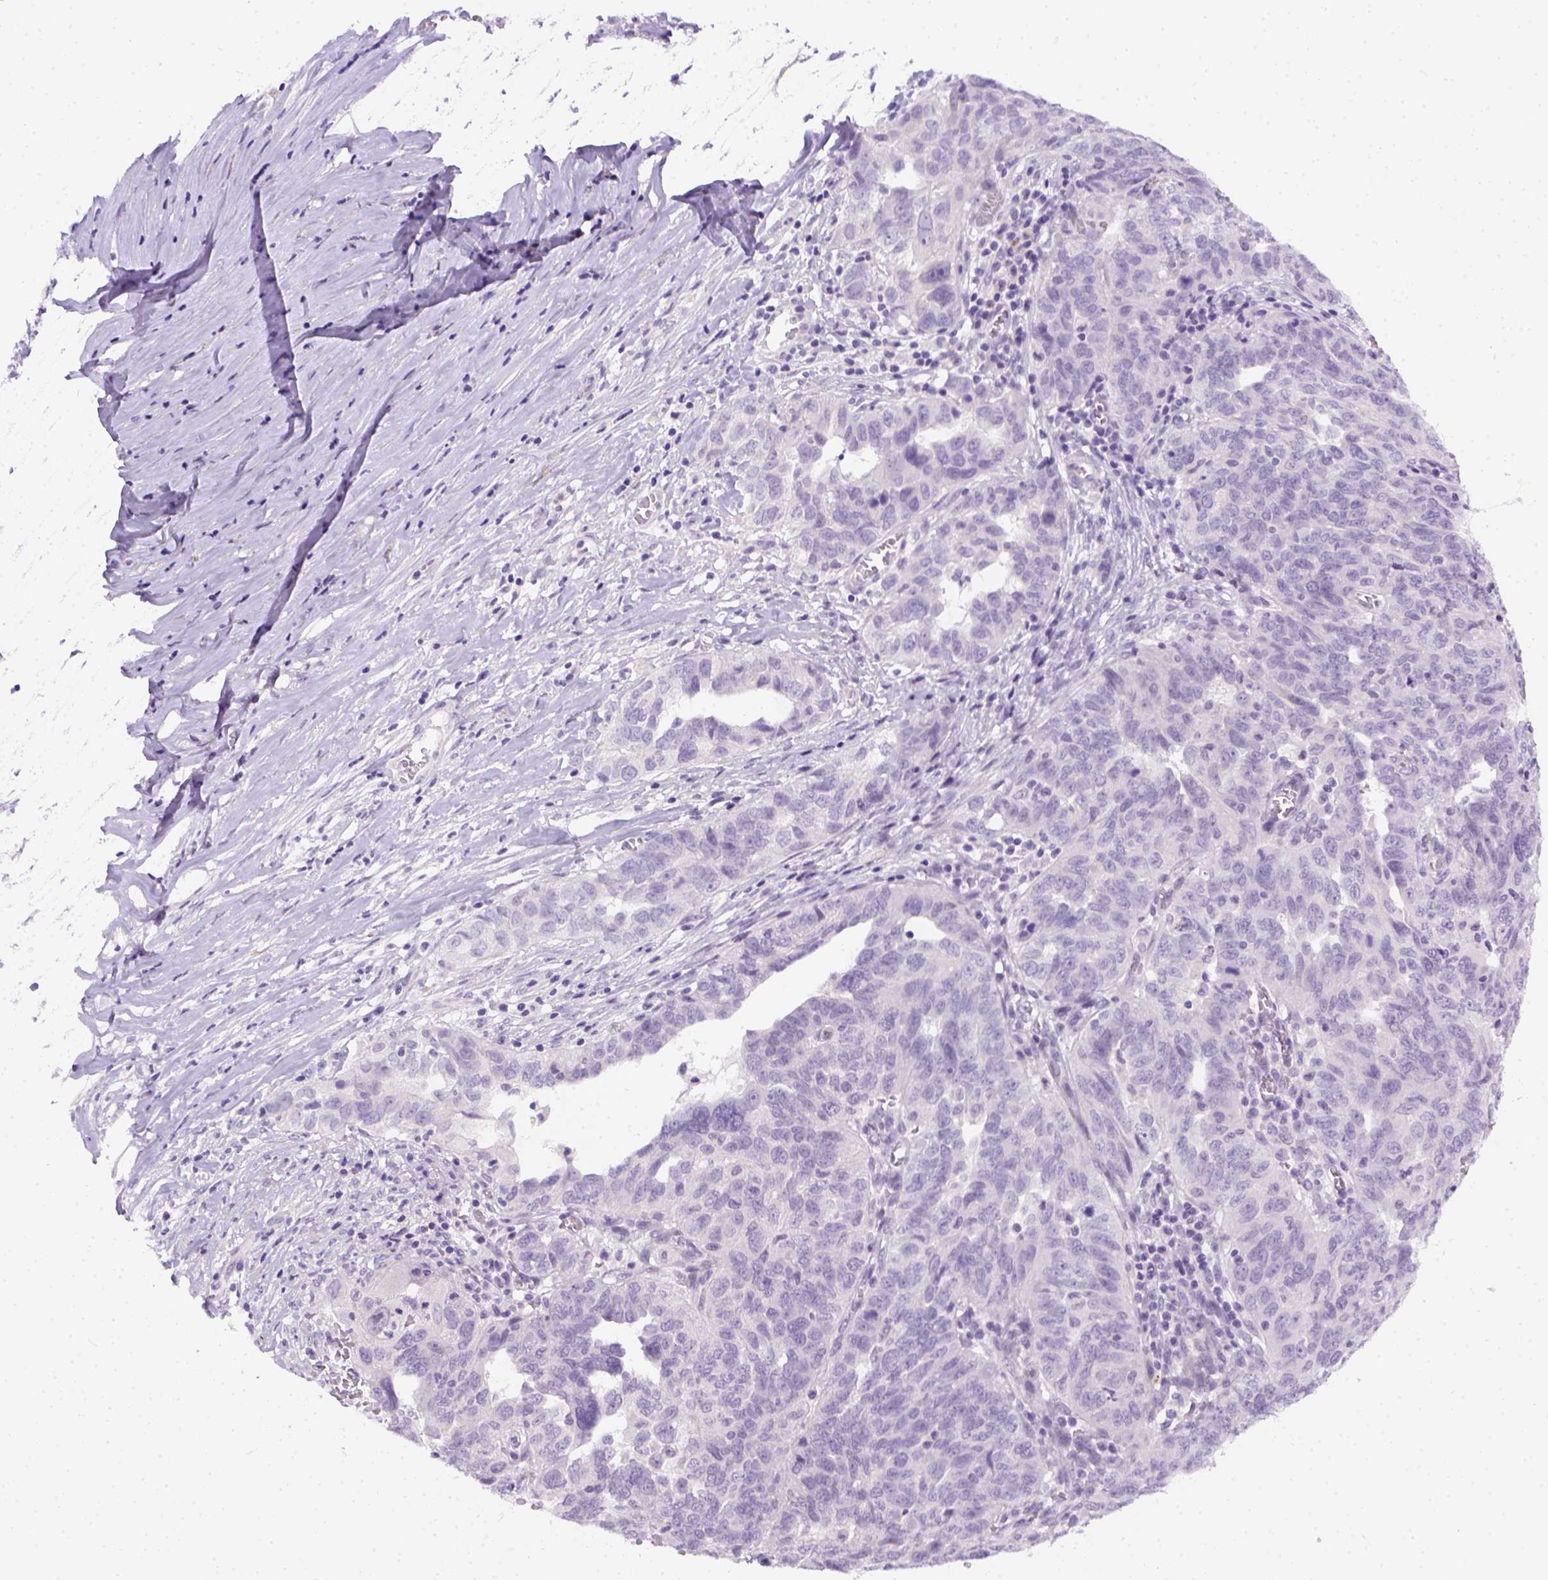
{"staining": {"intensity": "negative", "quantity": "none", "location": "none"}, "tissue": "ovarian cancer", "cell_type": "Tumor cells", "image_type": "cancer", "snomed": [{"axis": "morphology", "description": "Carcinoma, endometroid"}, {"axis": "topography", "description": "Soft tissue"}, {"axis": "topography", "description": "Ovary"}], "caption": "This photomicrograph is of ovarian cancer (endometroid carcinoma) stained with immunohistochemistry to label a protein in brown with the nuclei are counter-stained blue. There is no staining in tumor cells. The staining was performed using DAB to visualize the protein expression in brown, while the nuclei were stained in blue with hematoxylin (Magnification: 20x).", "gene": "FAM184B", "patient": {"sex": "female", "age": 52}}